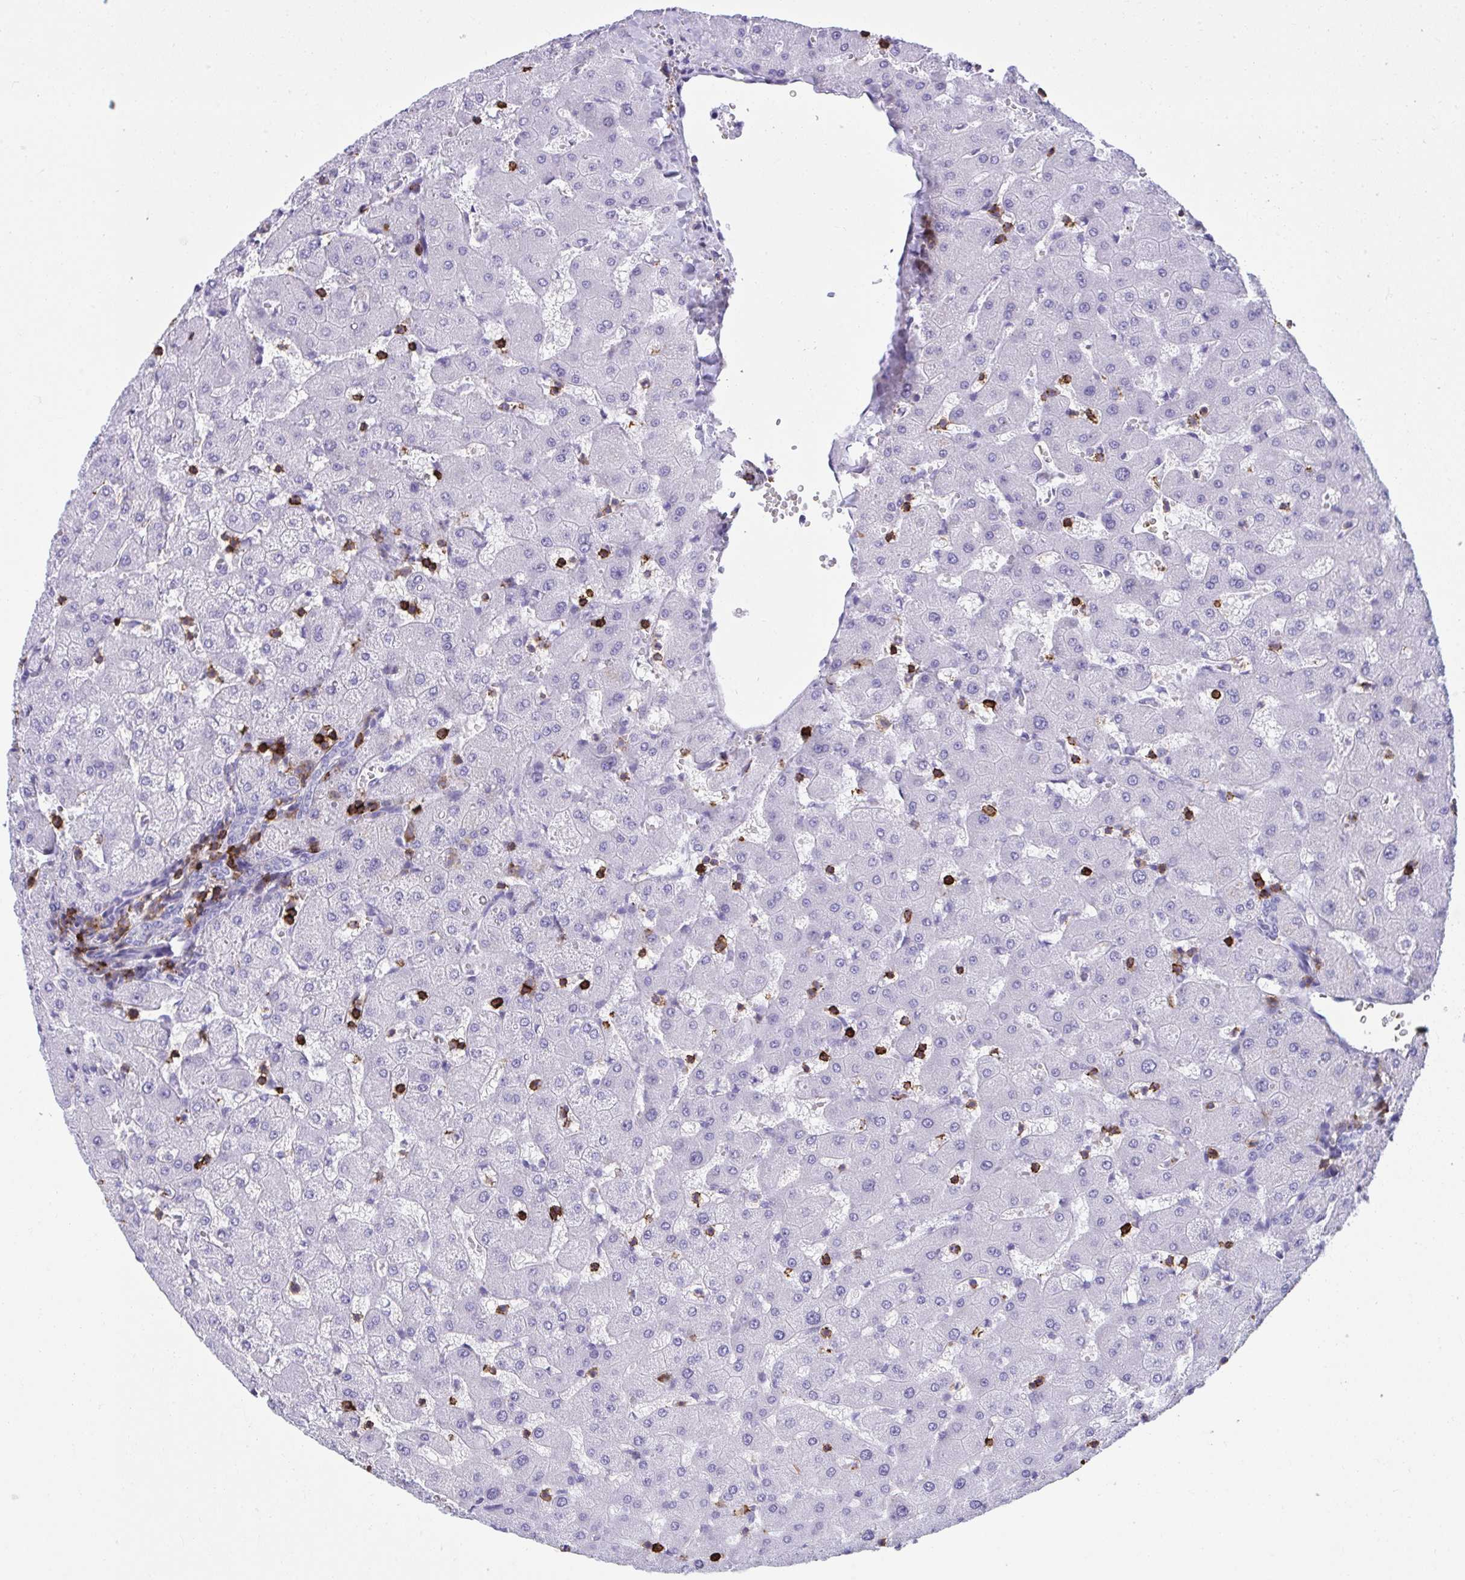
{"staining": {"intensity": "negative", "quantity": "none", "location": "none"}, "tissue": "liver", "cell_type": "Cholangiocytes", "image_type": "normal", "snomed": [{"axis": "morphology", "description": "Normal tissue, NOS"}, {"axis": "topography", "description": "Liver"}], "caption": "Cholangiocytes are negative for brown protein staining in benign liver.", "gene": "SPN", "patient": {"sex": "female", "age": 63}}